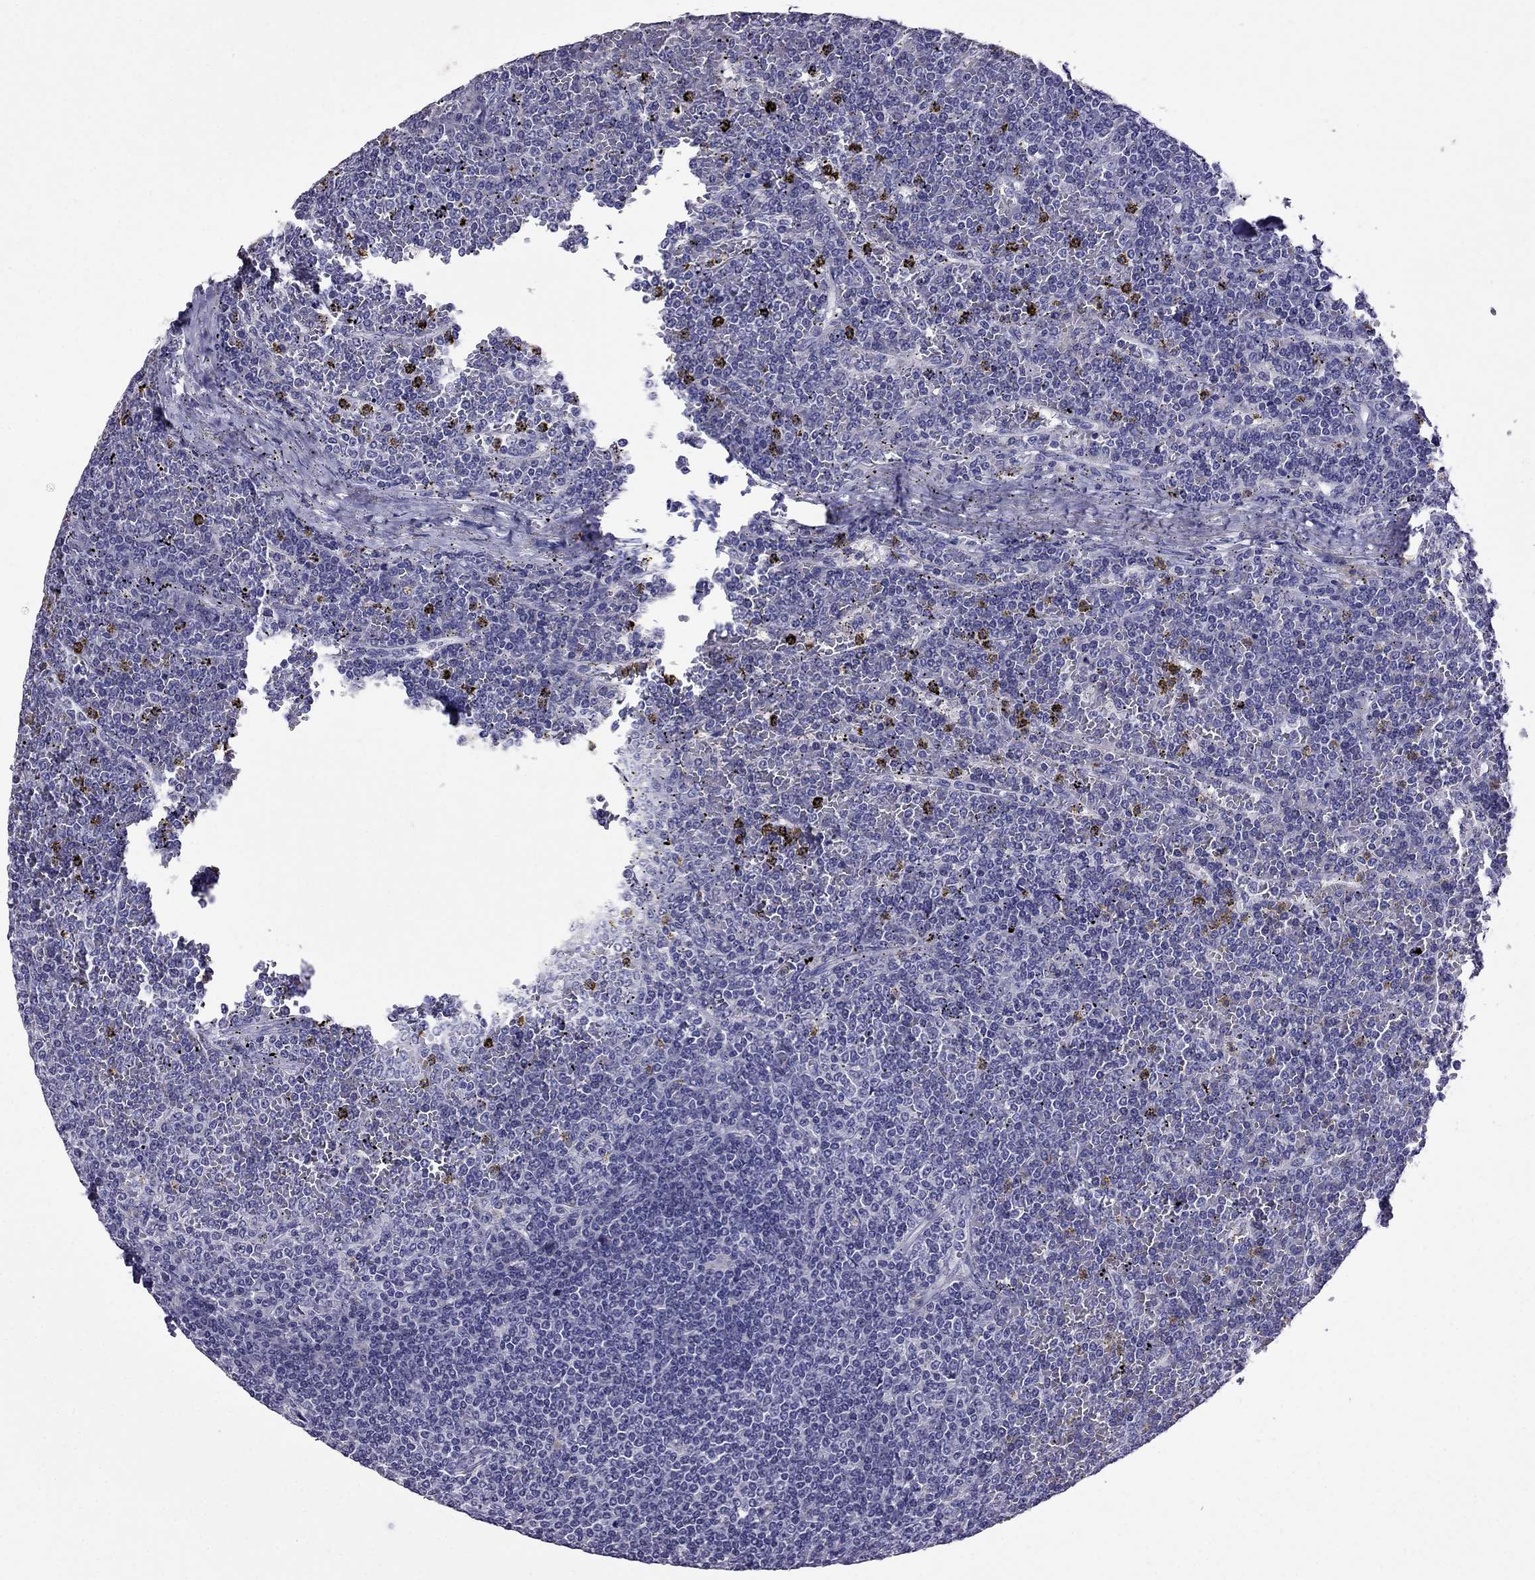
{"staining": {"intensity": "negative", "quantity": "none", "location": "none"}, "tissue": "lymphoma", "cell_type": "Tumor cells", "image_type": "cancer", "snomed": [{"axis": "morphology", "description": "Malignant lymphoma, non-Hodgkin's type, Low grade"}, {"axis": "topography", "description": "Spleen"}], "caption": "This is an IHC image of lymphoma. There is no positivity in tumor cells.", "gene": "OXCT2", "patient": {"sex": "female", "age": 19}}